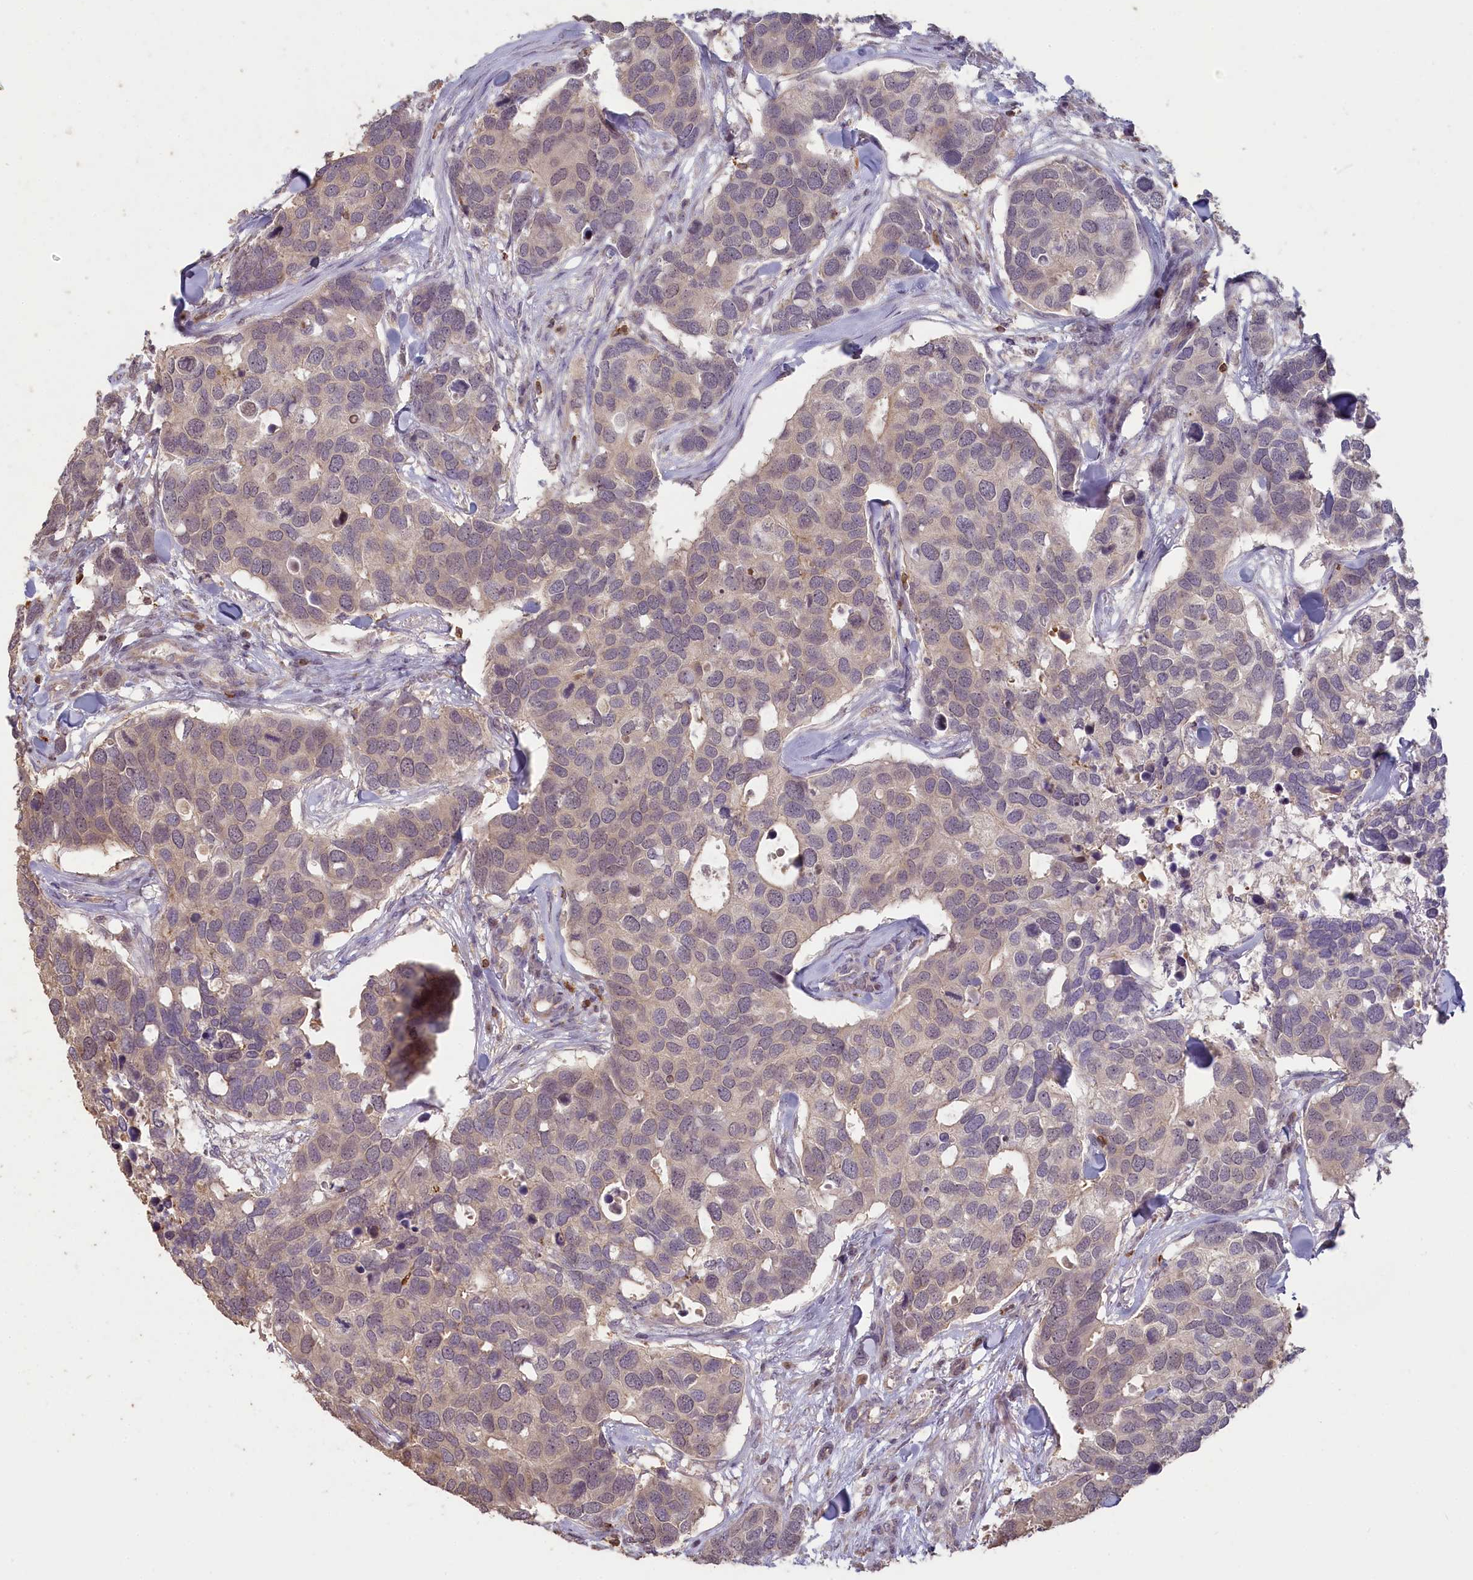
{"staining": {"intensity": "weak", "quantity": "<25%", "location": "cytoplasmic/membranous"}, "tissue": "breast cancer", "cell_type": "Tumor cells", "image_type": "cancer", "snomed": [{"axis": "morphology", "description": "Duct carcinoma"}, {"axis": "topography", "description": "Breast"}], "caption": "Tumor cells are negative for brown protein staining in infiltrating ductal carcinoma (breast). Nuclei are stained in blue.", "gene": "MADD", "patient": {"sex": "female", "age": 83}}